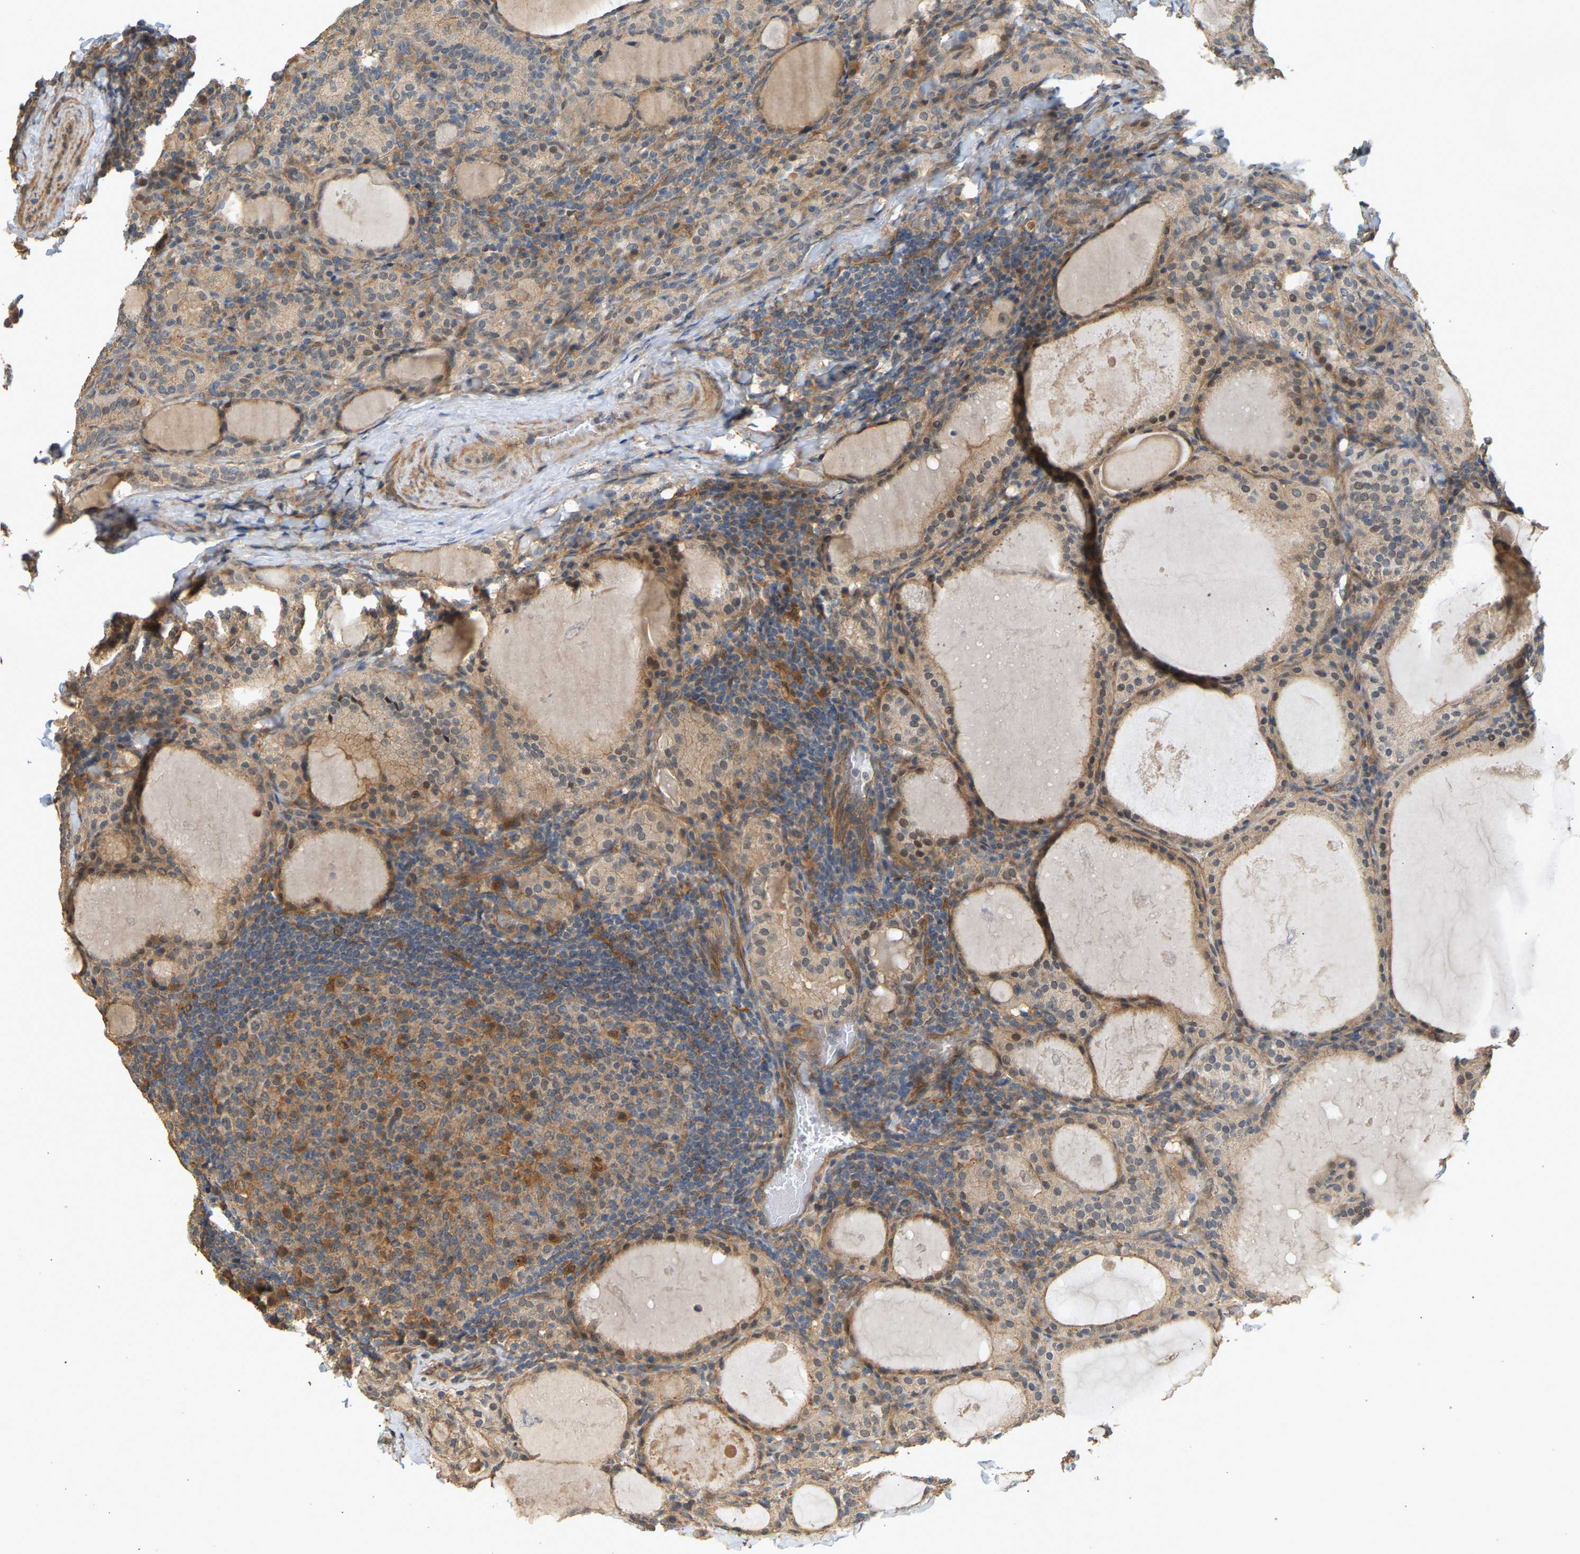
{"staining": {"intensity": "moderate", "quantity": ">75%", "location": "cytoplasmic/membranous"}, "tissue": "thyroid cancer", "cell_type": "Tumor cells", "image_type": "cancer", "snomed": [{"axis": "morphology", "description": "Papillary adenocarcinoma, NOS"}, {"axis": "topography", "description": "Thyroid gland"}], "caption": "Immunohistochemical staining of human thyroid cancer (papillary adenocarcinoma) displays medium levels of moderate cytoplasmic/membranous protein staining in about >75% of tumor cells. The protein is stained brown, and the nuclei are stained in blue (DAB (3,3'-diaminobenzidine) IHC with brightfield microscopy, high magnification).", "gene": "RGL1", "patient": {"sex": "female", "age": 42}}